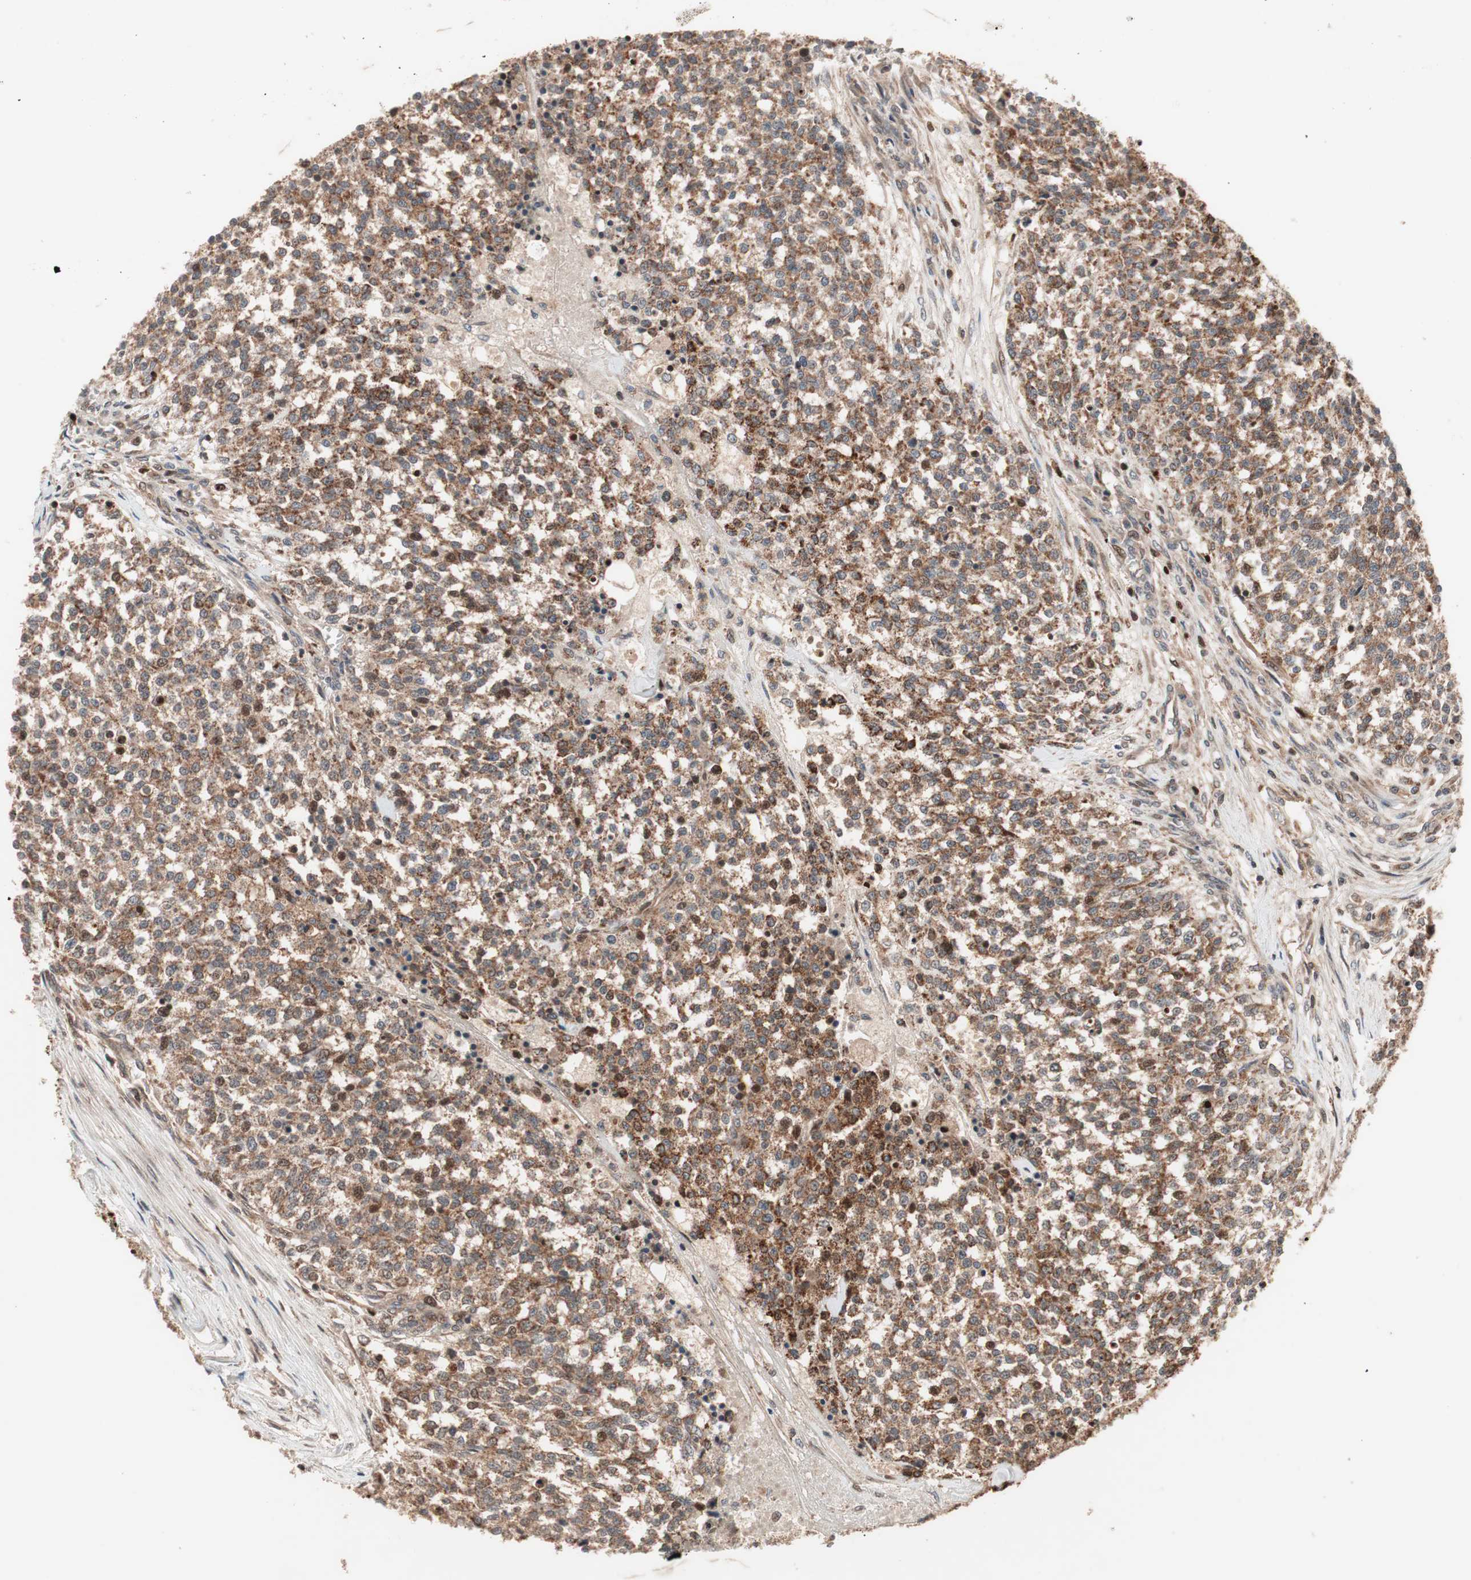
{"staining": {"intensity": "strong", "quantity": ">75%", "location": "cytoplasmic/membranous"}, "tissue": "testis cancer", "cell_type": "Tumor cells", "image_type": "cancer", "snomed": [{"axis": "morphology", "description": "Seminoma, NOS"}, {"axis": "topography", "description": "Testis"}], "caption": "Protein expression analysis of human testis cancer reveals strong cytoplasmic/membranous expression in approximately >75% of tumor cells. The staining was performed using DAB (3,3'-diaminobenzidine), with brown indicating positive protein expression. Nuclei are stained blue with hematoxylin.", "gene": "NF2", "patient": {"sex": "male", "age": 59}}